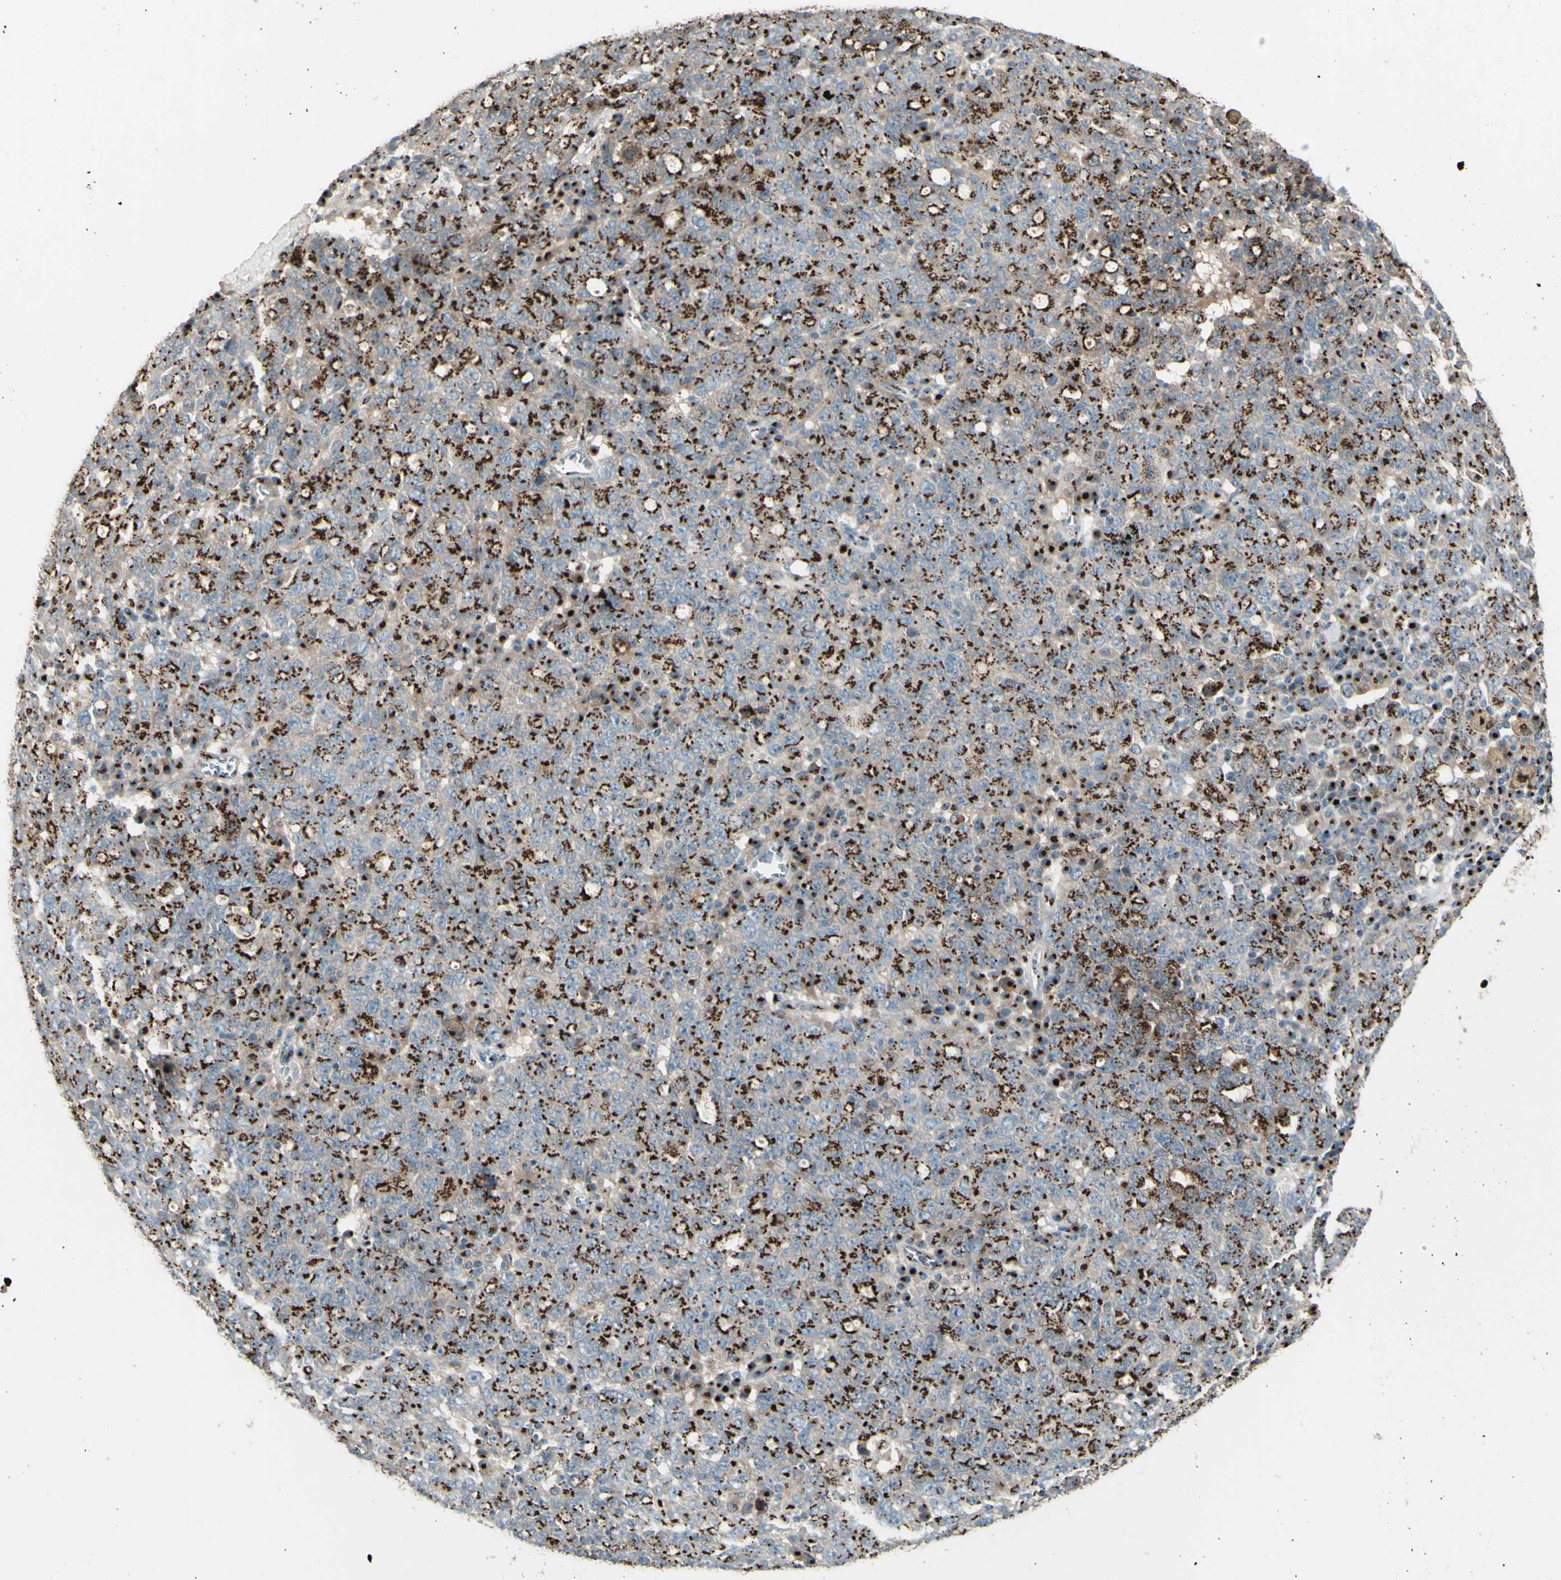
{"staining": {"intensity": "moderate", "quantity": ">75%", "location": "cytoplasmic/membranous"}, "tissue": "ovarian cancer", "cell_type": "Tumor cells", "image_type": "cancer", "snomed": [{"axis": "morphology", "description": "Carcinoma, endometroid"}, {"axis": "topography", "description": "Ovary"}], "caption": "Tumor cells reveal moderate cytoplasmic/membranous expression in approximately >75% of cells in ovarian cancer.", "gene": "BPNT2", "patient": {"sex": "female", "age": 62}}